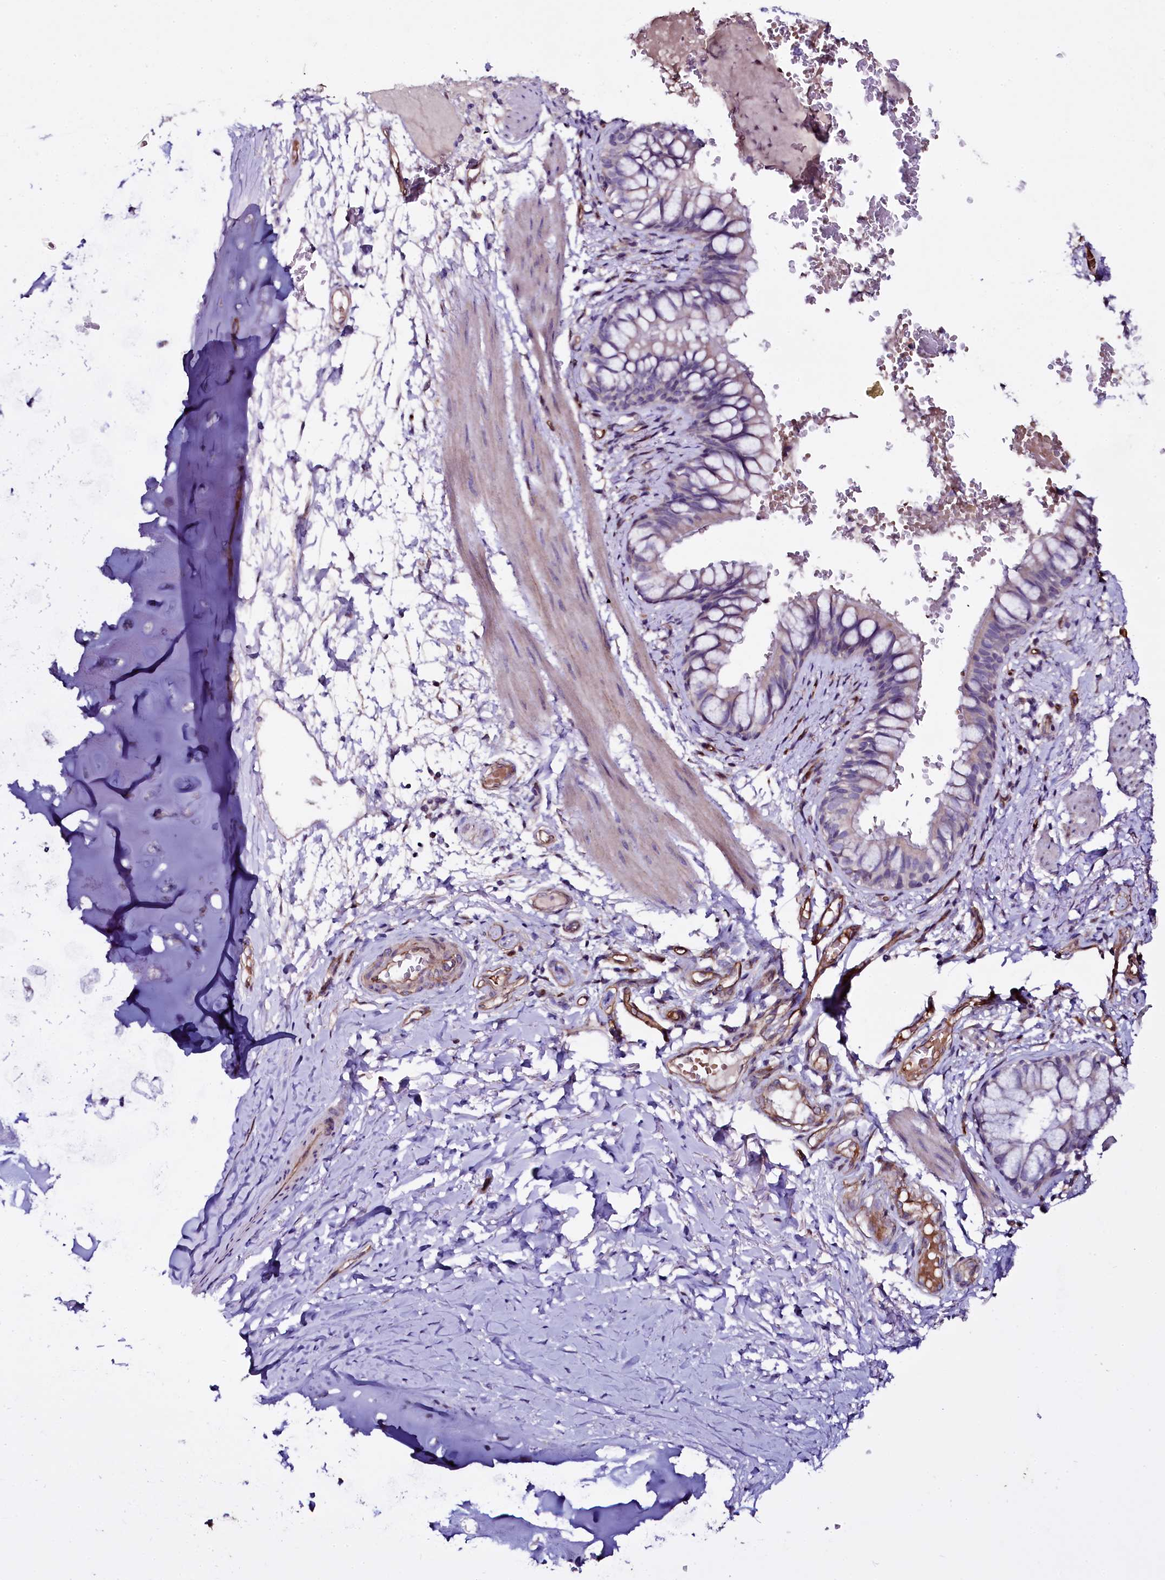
{"staining": {"intensity": "negative", "quantity": "none", "location": "none"}, "tissue": "bronchus", "cell_type": "Respiratory epithelial cells", "image_type": "normal", "snomed": [{"axis": "morphology", "description": "Normal tissue, NOS"}, {"axis": "topography", "description": "Cartilage tissue"}, {"axis": "topography", "description": "Bronchus"}], "caption": "Protein analysis of normal bronchus exhibits no significant positivity in respiratory epithelial cells.", "gene": "MEX3C", "patient": {"sex": "female", "age": 36}}